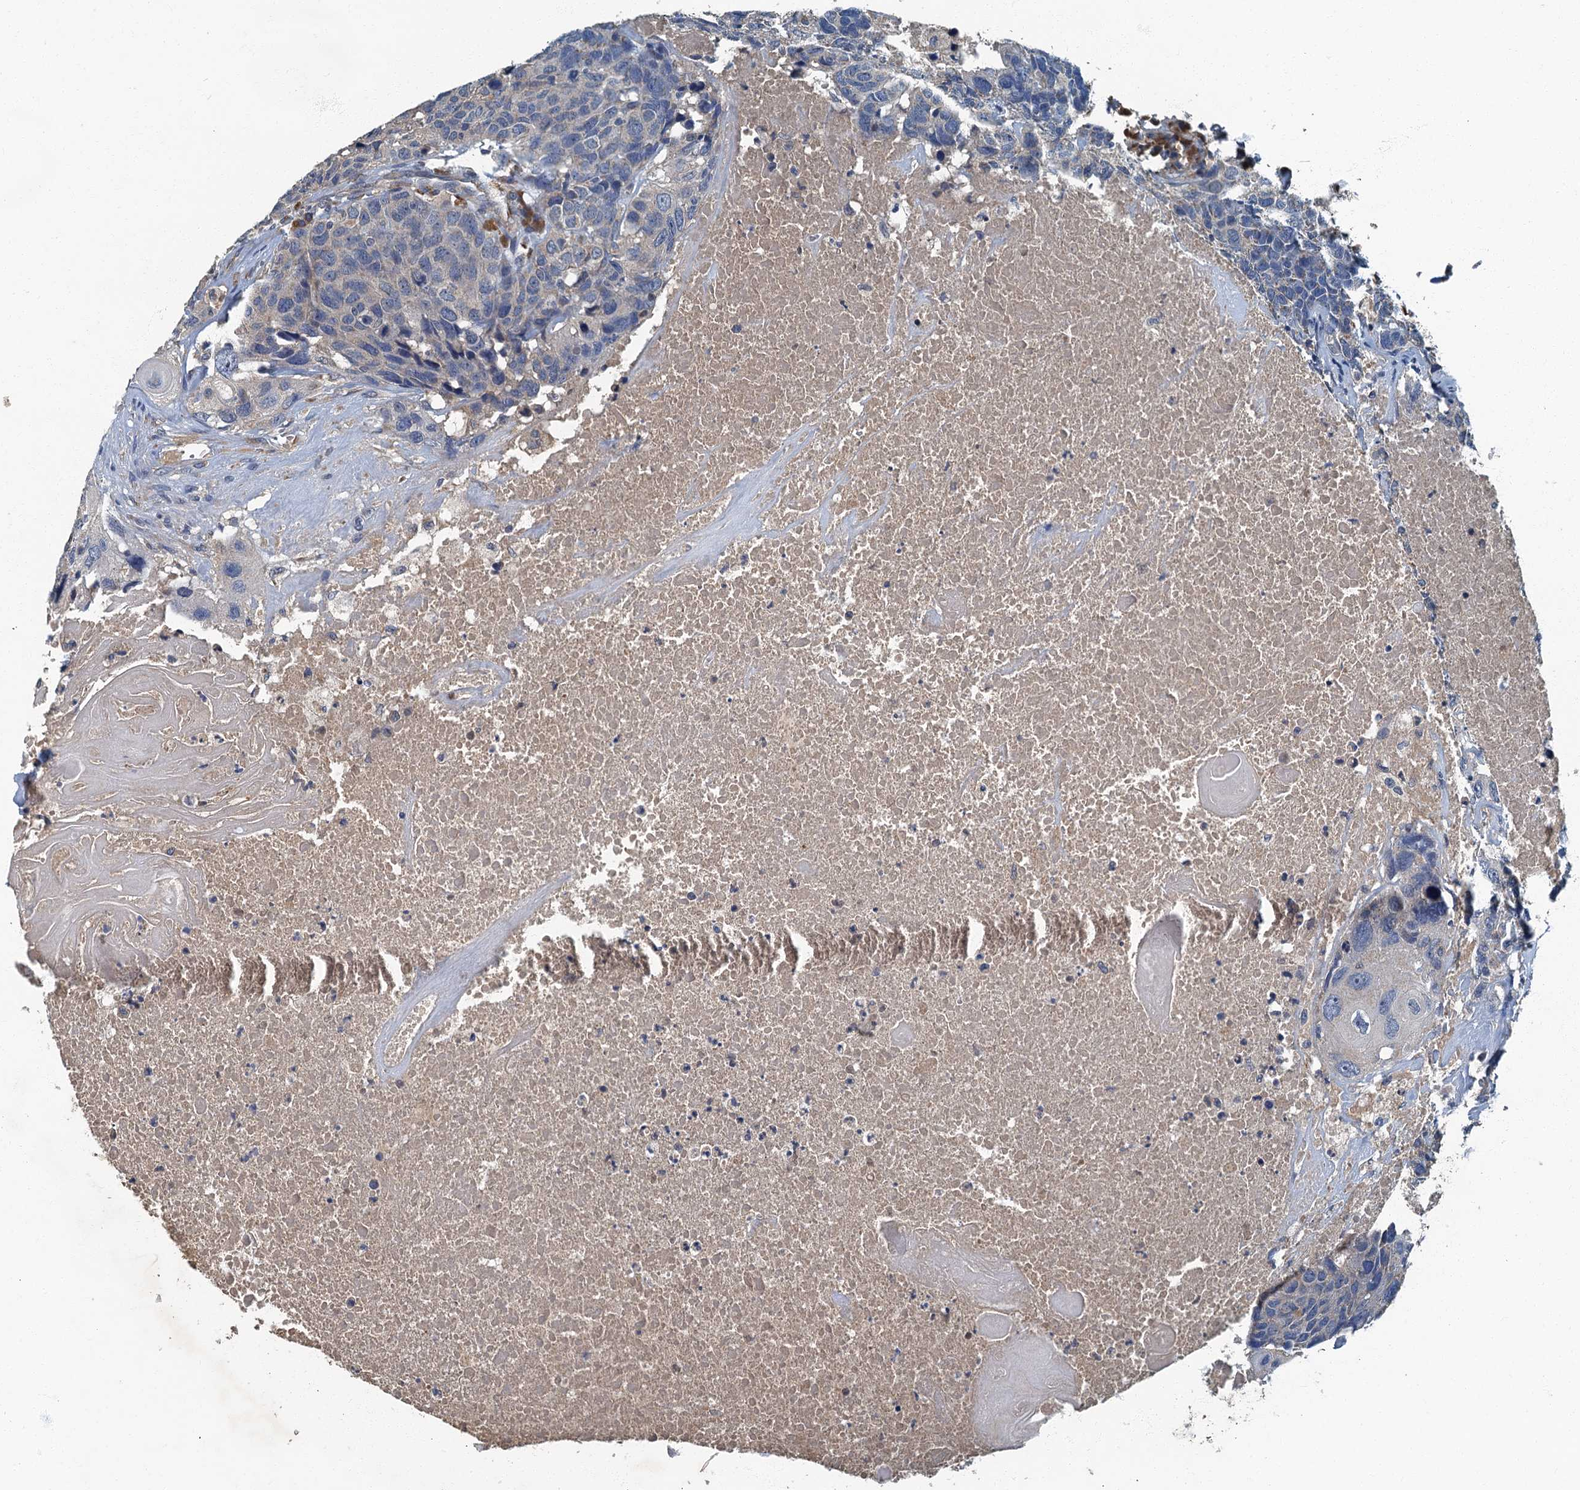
{"staining": {"intensity": "negative", "quantity": "none", "location": "none"}, "tissue": "head and neck cancer", "cell_type": "Tumor cells", "image_type": "cancer", "snomed": [{"axis": "morphology", "description": "Squamous cell carcinoma, NOS"}, {"axis": "topography", "description": "Head-Neck"}], "caption": "This is an immunohistochemistry (IHC) photomicrograph of human head and neck cancer. There is no positivity in tumor cells.", "gene": "DDX49", "patient": {"sex": "male", "age": 66}}